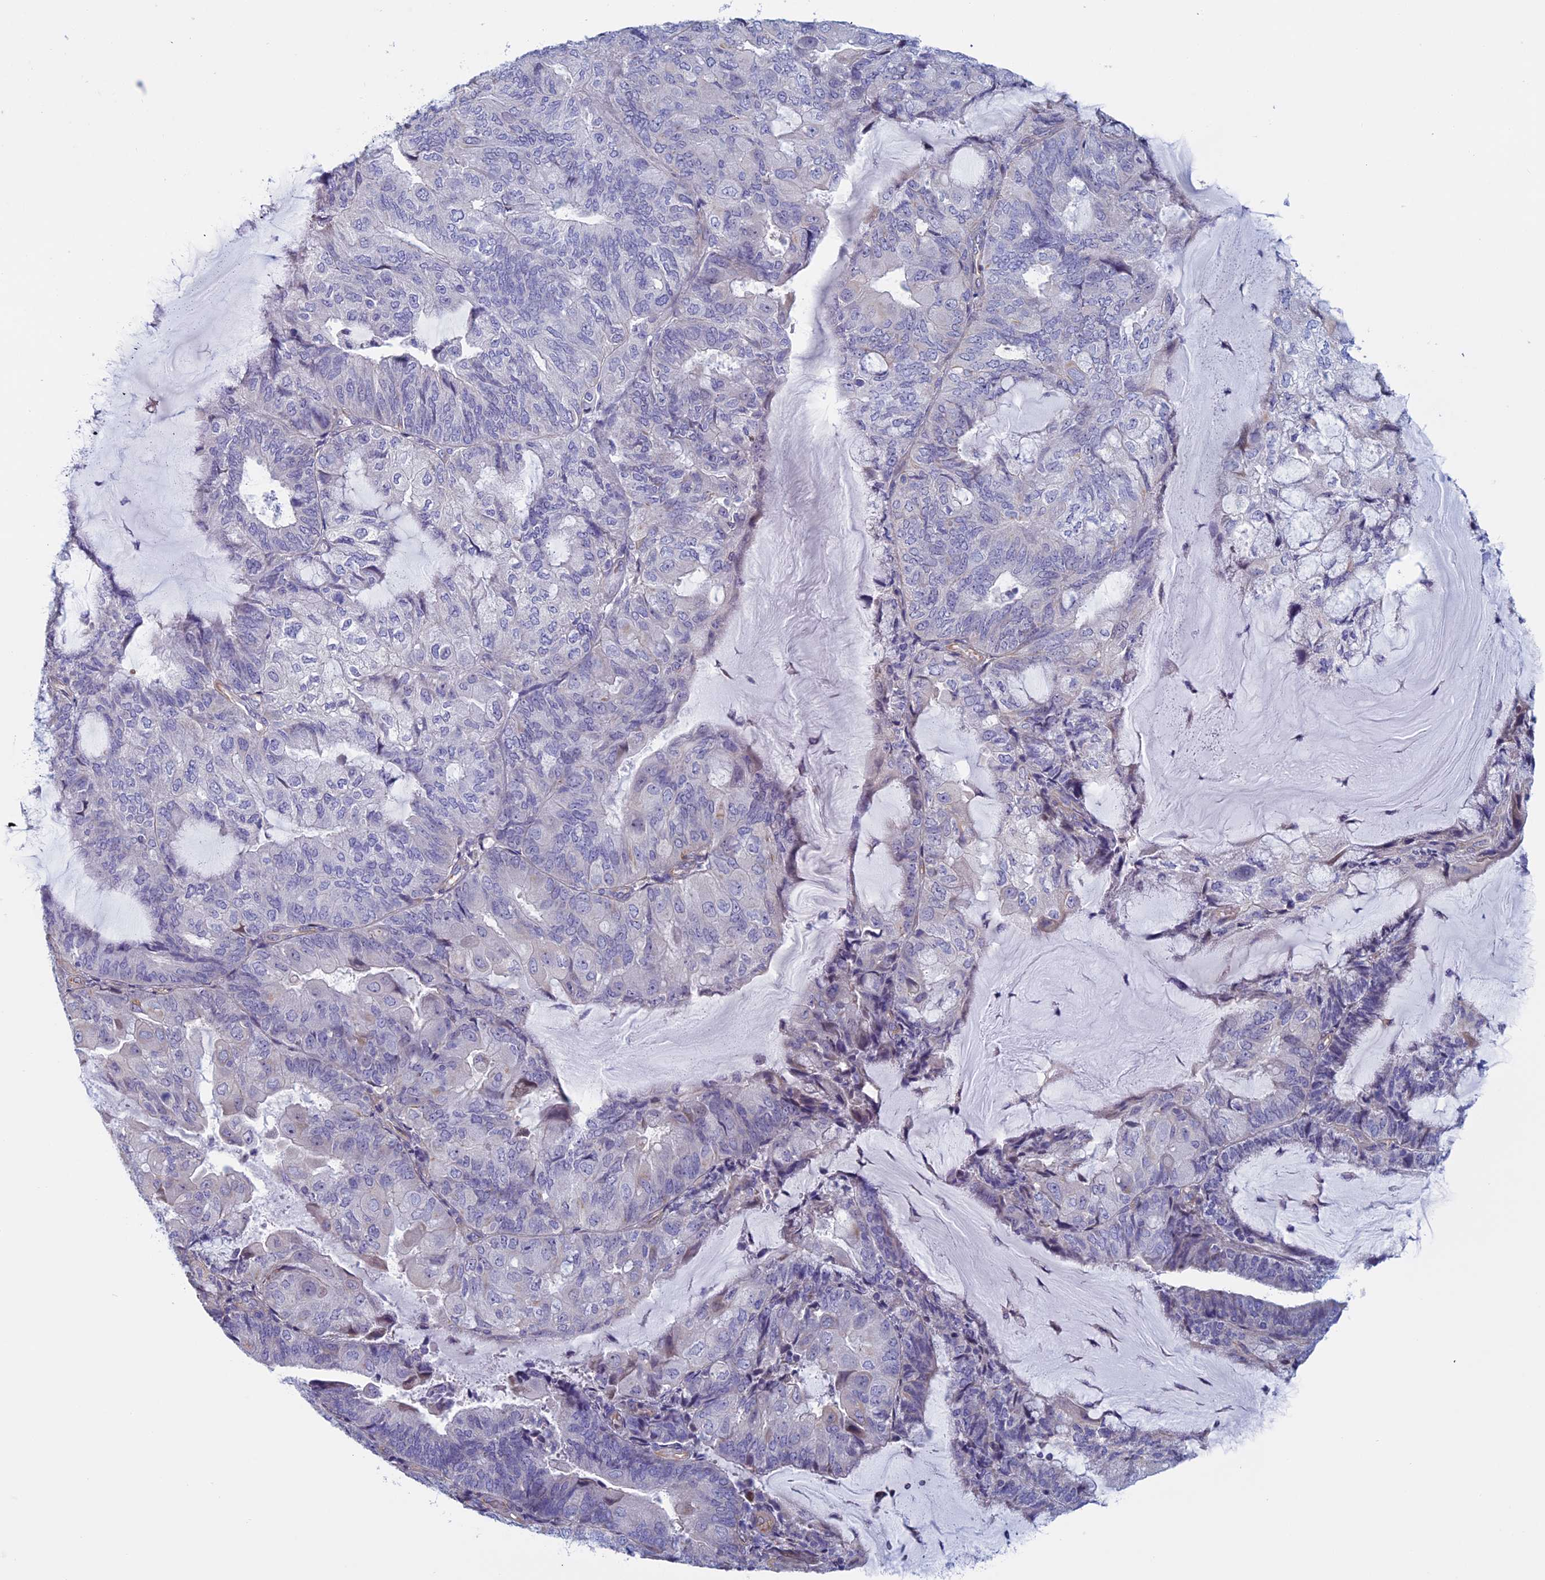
{"staining": {"intensity": "negative", "quantity": "none", "location": "none"}, "tissue": "endometrial cancer", "cell_type": "Tumor cells", "image_type": "cancer", "snomed": [{"axis": "morphology", "description": "Adenocarcinoma, NOS"}, {"axis": "topography", "description": "Endometrium"}], "caption": "Tumor cells are negative for brown protein staining in adenocarcinoma (endometrial).", "gene": "BCL2L10", "patient": {"sex": "female", "age": 81}}